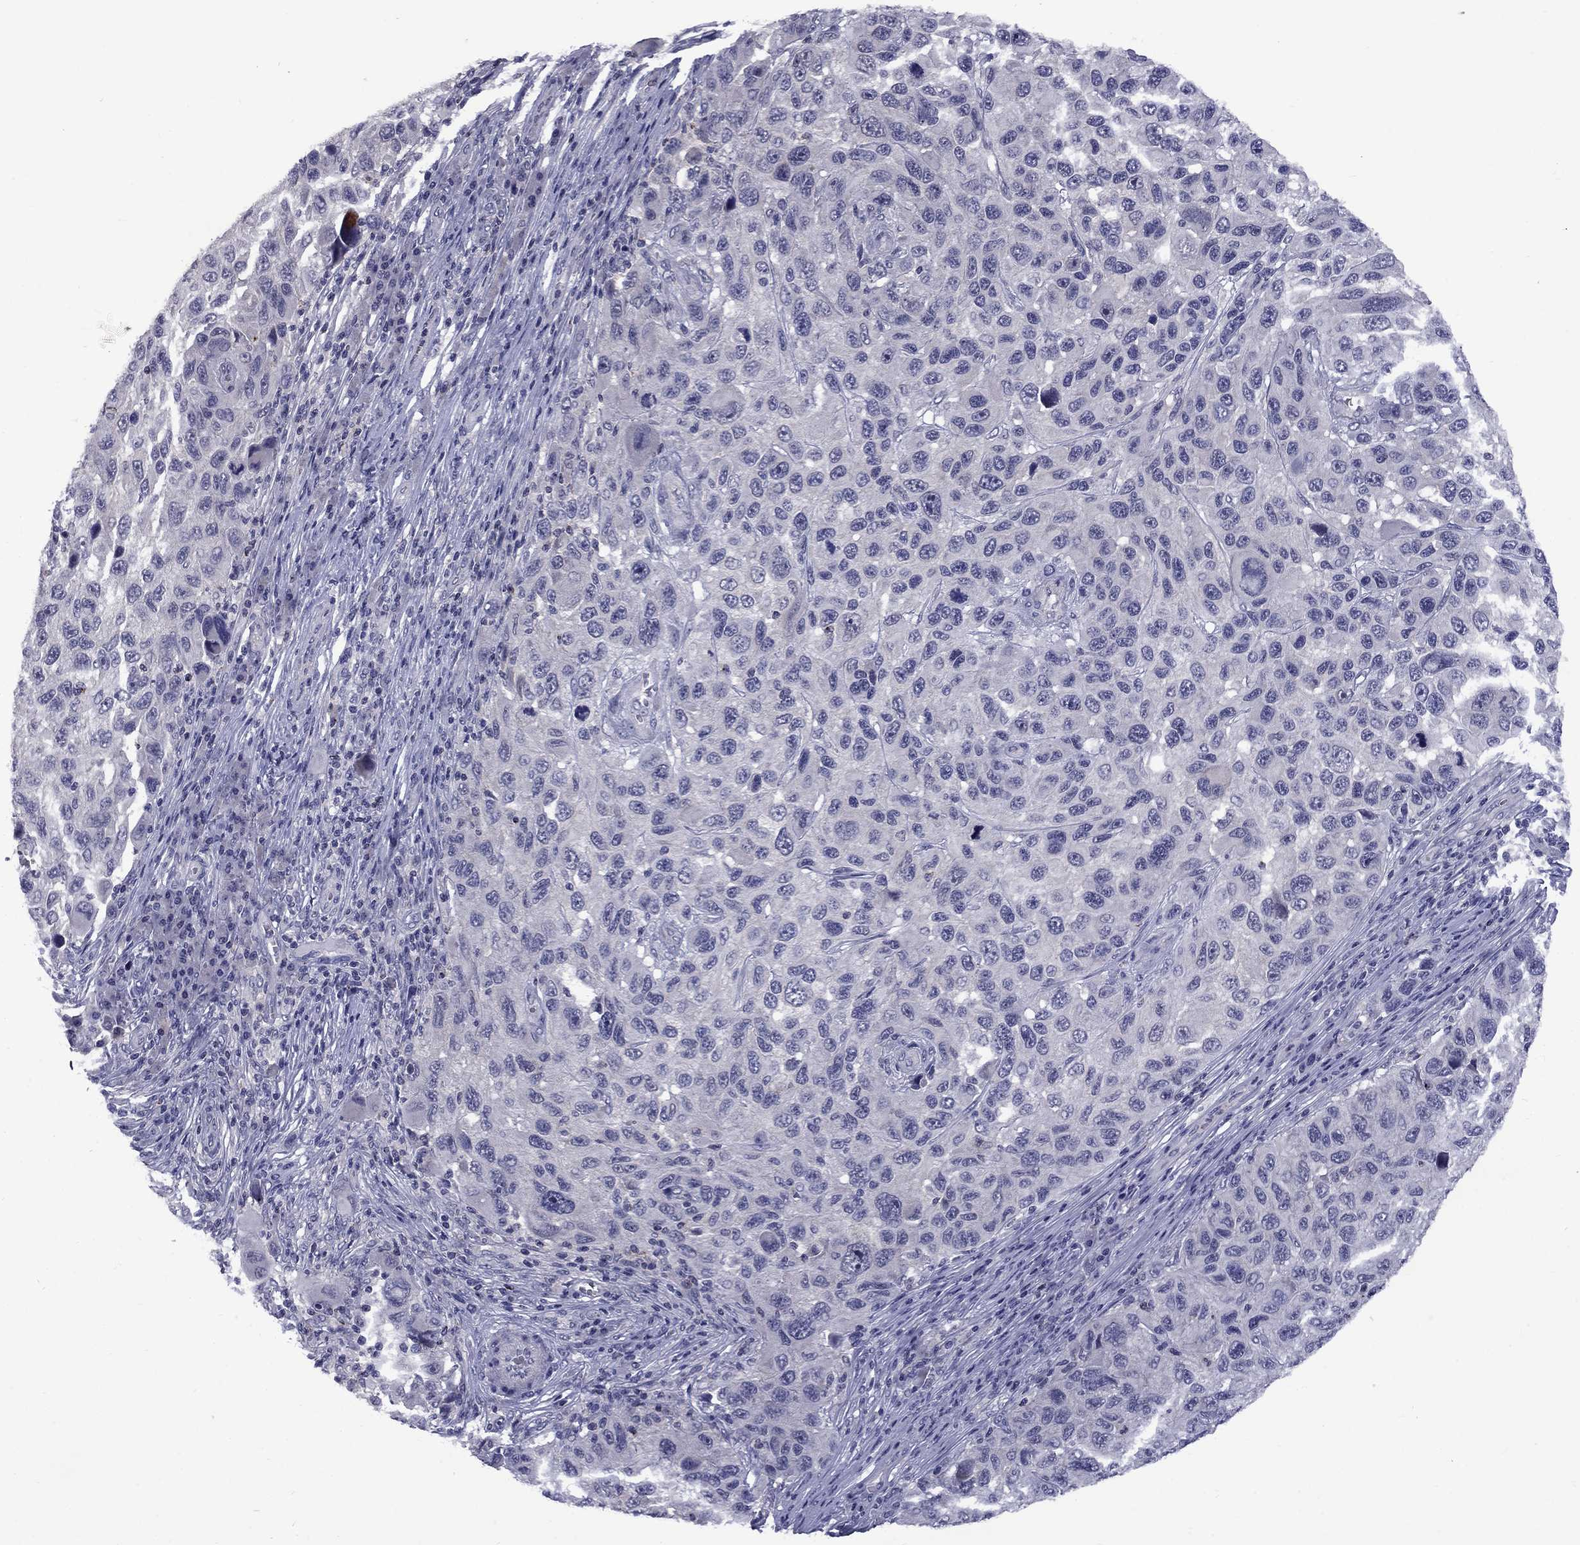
{"staining": {"intensity": "negative", "quantity": "none", "location": "none"}, "tissue": "melanoma", "cell_type": "Tumor cells", "image_type": "cancer", "snomed": [{"axis": "morphology", "description": "Malignant melanoma, NOS"}, {"axis": "topography", "description": "Skin"}], "caption": "IHC photomicrograph of neoplastic tissue: human melanoma stained with DAB demonstrates no significant protein positivity in tumor cells.", "gene": "SNTA1", "patient": {"sex": "male", "age": 53}}